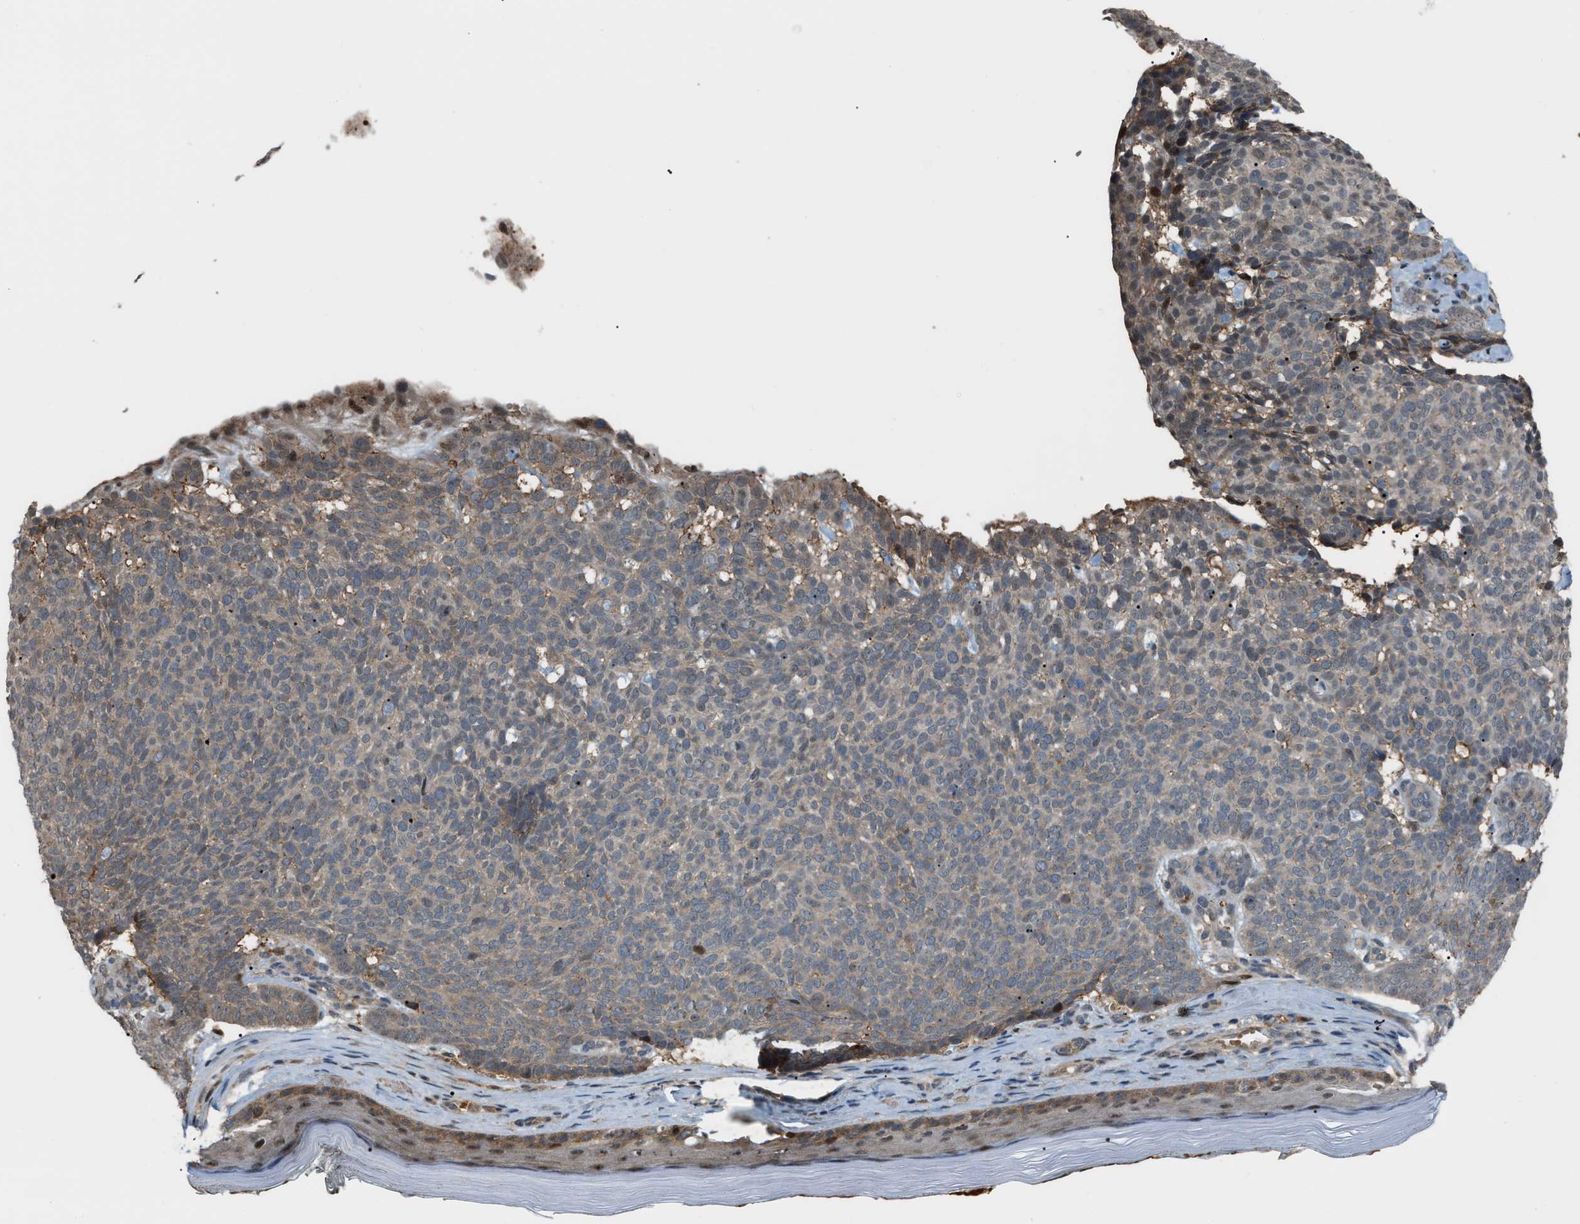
{"staining": {"intensity": "weak", "quantity": "<25%", "location": "cytoplasmic/membranous"}, "tissue": "skin cancer", "cell_type": "Tumor cells", "image_type": "cancer", "snomed": [{"axis": "morphology", "description": "Basal cell carcinoma"}, {"axis": "topography", "description": "Skin"}], "caption": "Immunohistochemistry photomicrograph of skin cancer (basal cell carcinoma) stained for a protein (brown), which demonstrates no expression in tumor cells.", "gene": "RFFL", "patient": {"sex": "male", "age": 61}}